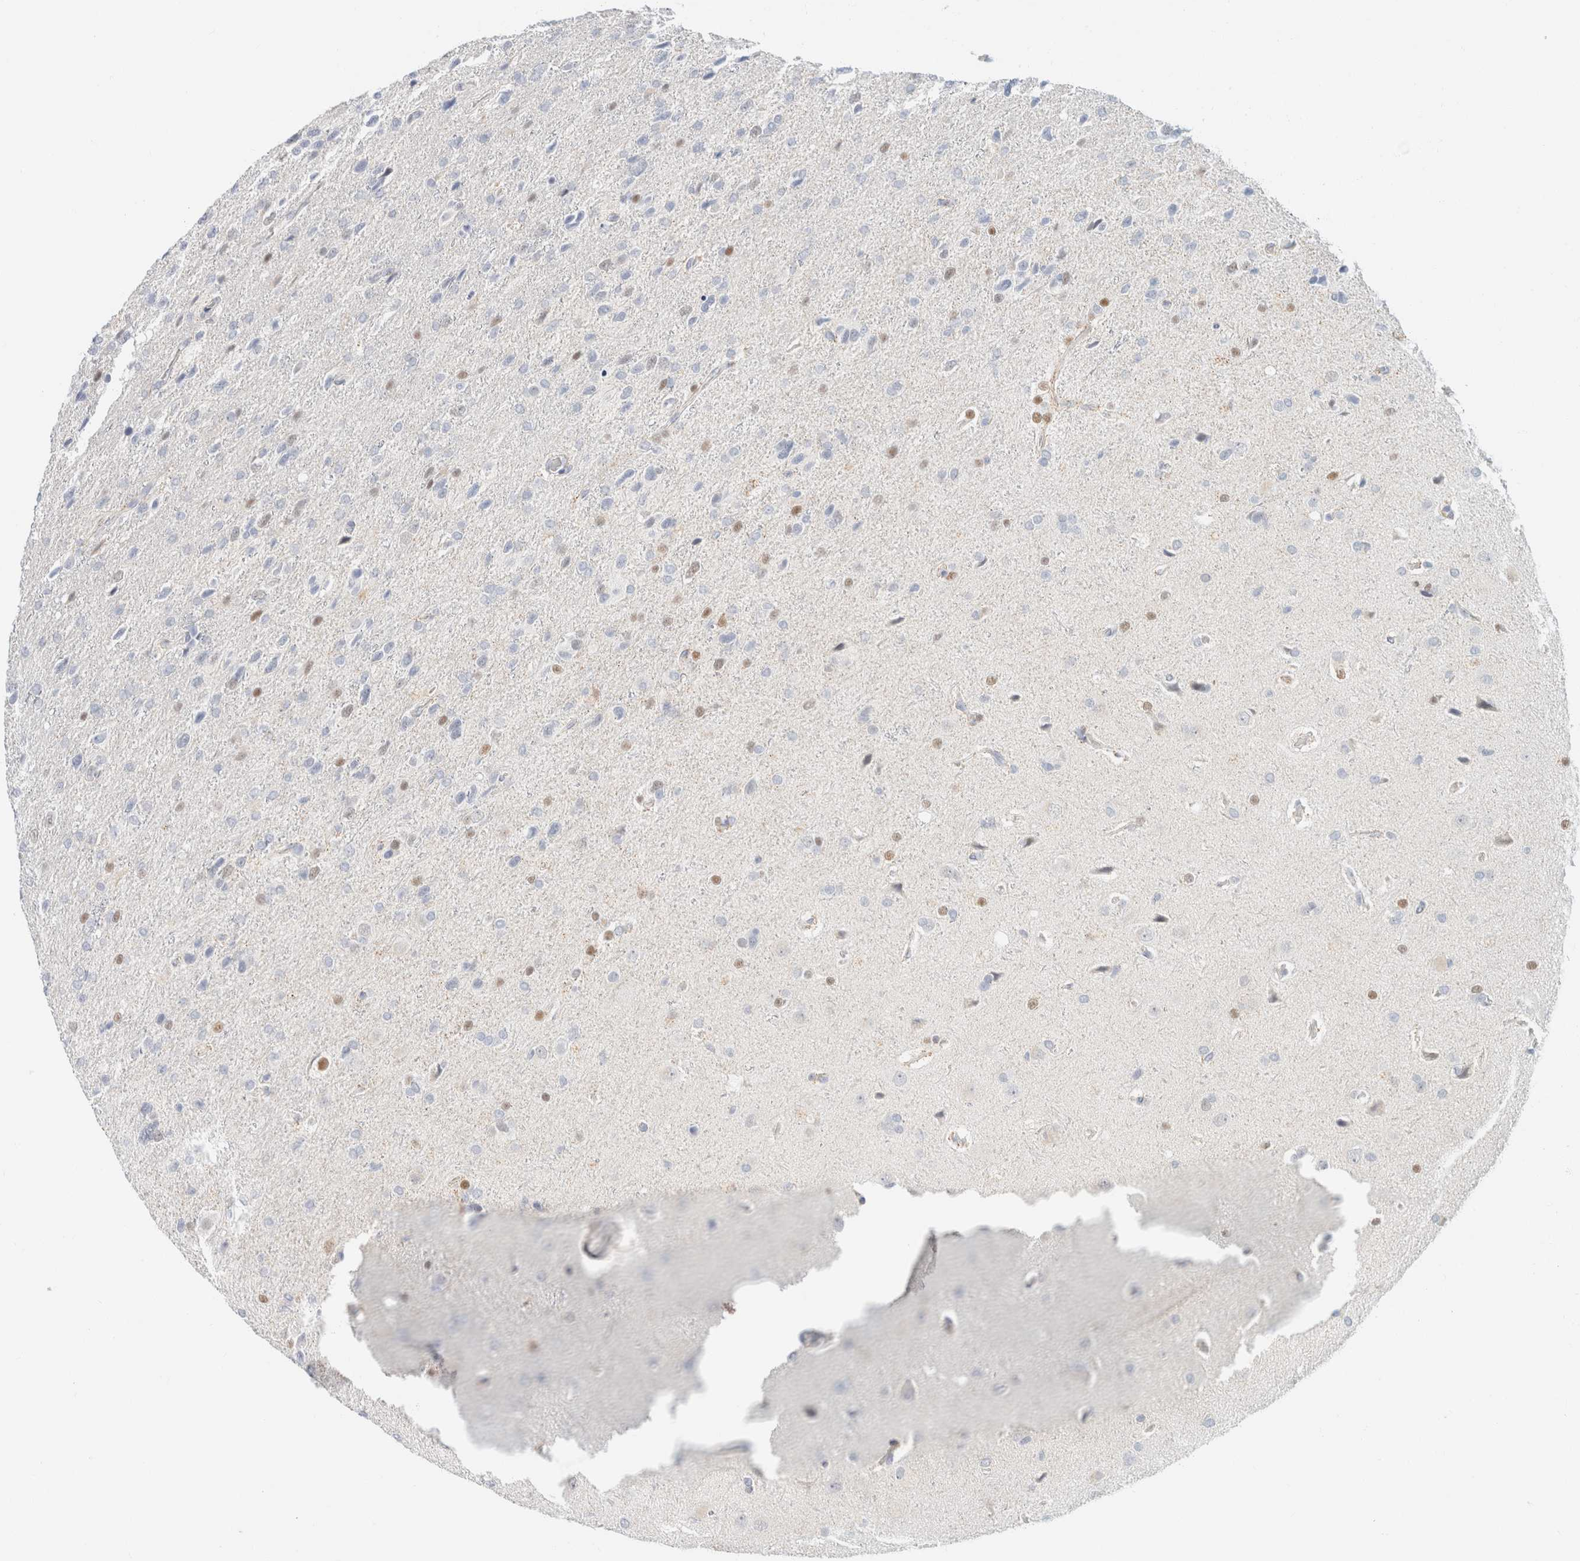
{"staining": {"intensity": "weak", "quantity": "<25%", "location": "nuclear"}, "tissue": "glioma", "cell_type": "Tumor cells", "image_type": "cancer", "snomed": [{"axis": "morphology", "description": "Glioma, malignant, High grade"}, {"axis": "topography", "description": "Brain"}], "caption": "Tumor cells show no significant protein positivity in glioma. (Brightfield microscopy of DAB (3,3'-diaminobenzidine) IHC at high magnification).", "gene": "KRT20", "patient": {"sex": "female", "age": 58}}